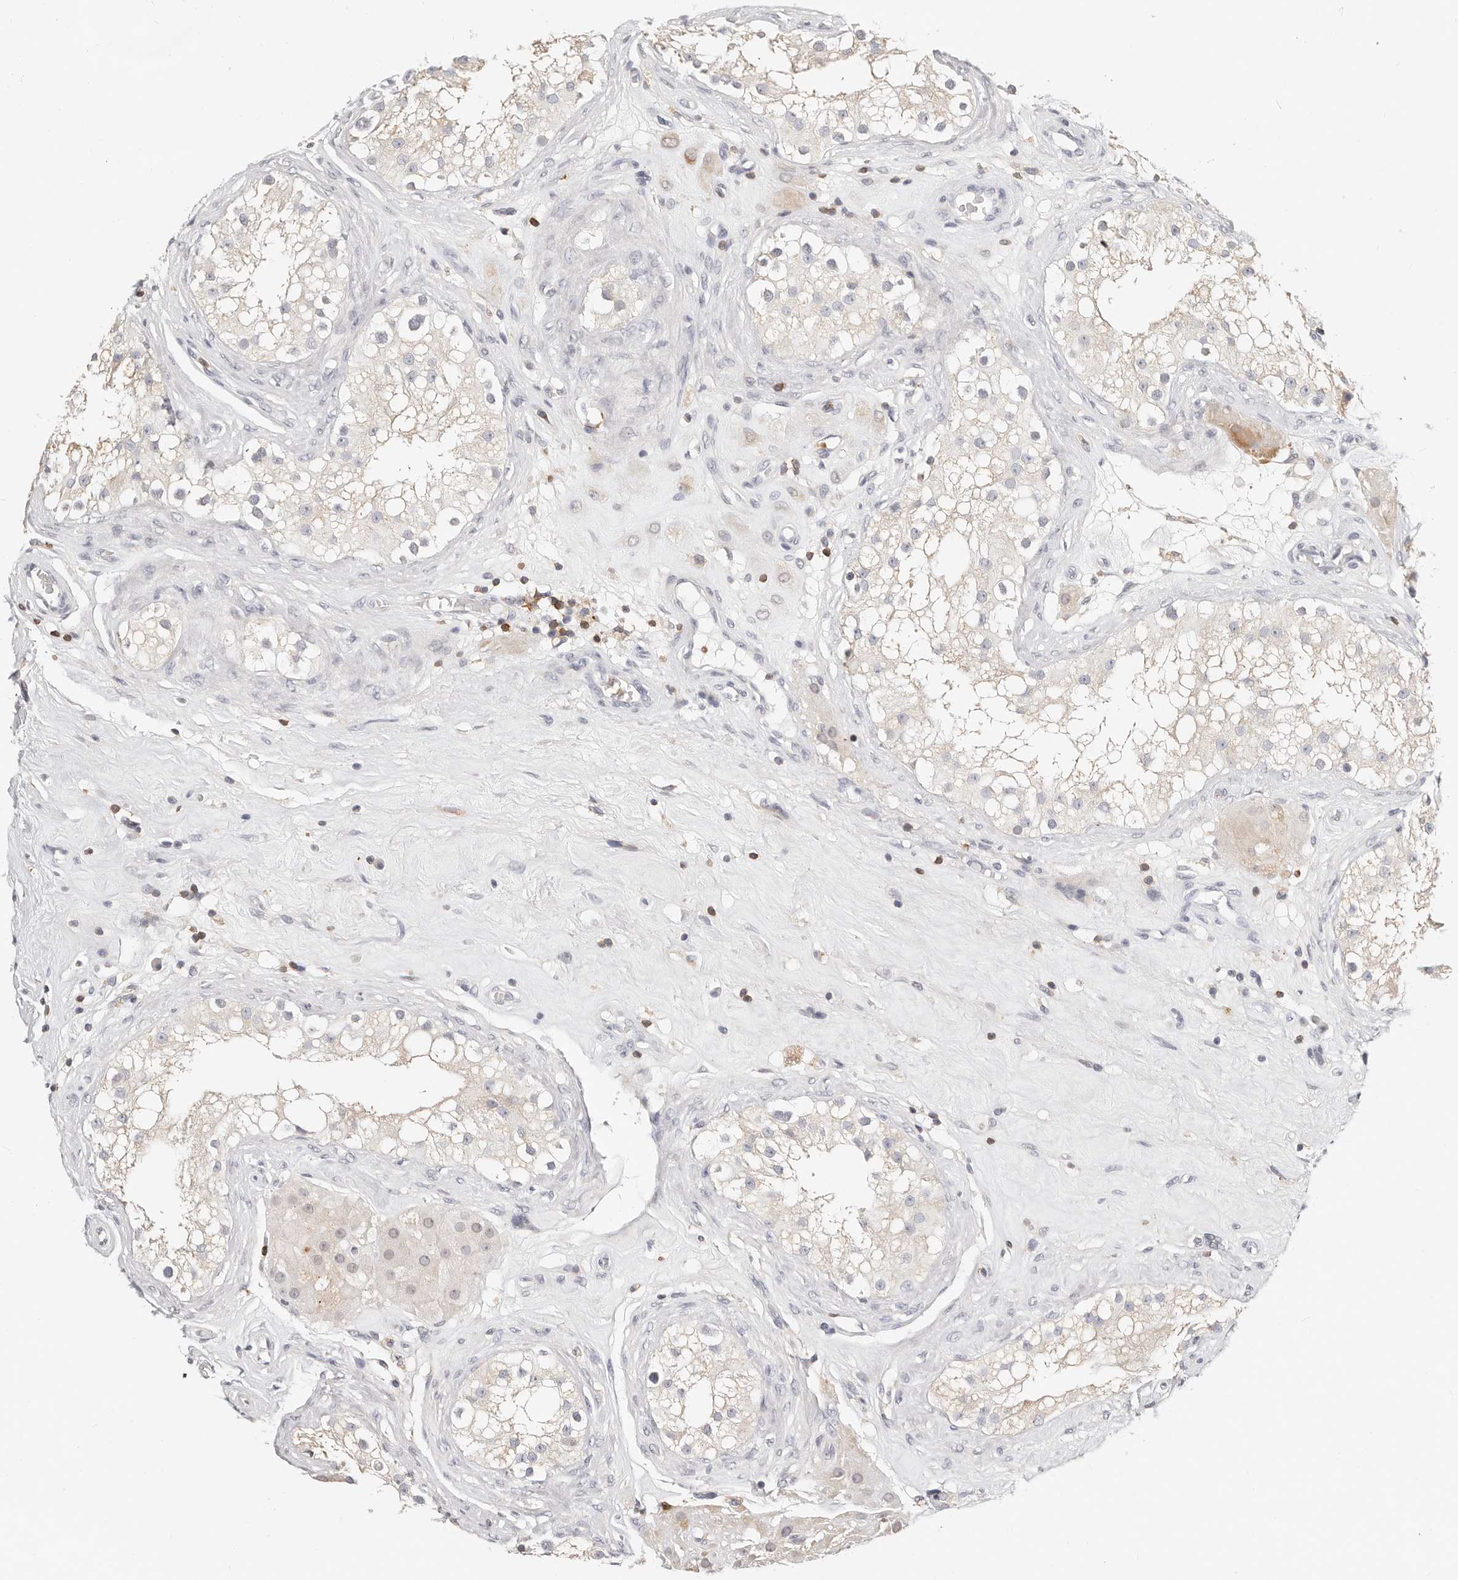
{"staining": {"intensity": "negative", "quantity": "none", "location": "none"}, "tissue": "testis", "cell_type": "Cells in seminiferous ducts", "image_type": "normal", "snomed": [{"axis": "morphology", "description": "Normal tissue, NOS"}, {"axis": "topography", "description": "Testis"}], "caption": "Cells in seminiferous ducts are negative for protein expression in benign human testis.", "gene": "TMEM63B", "patient": {"sex": "male", "age": 84}}